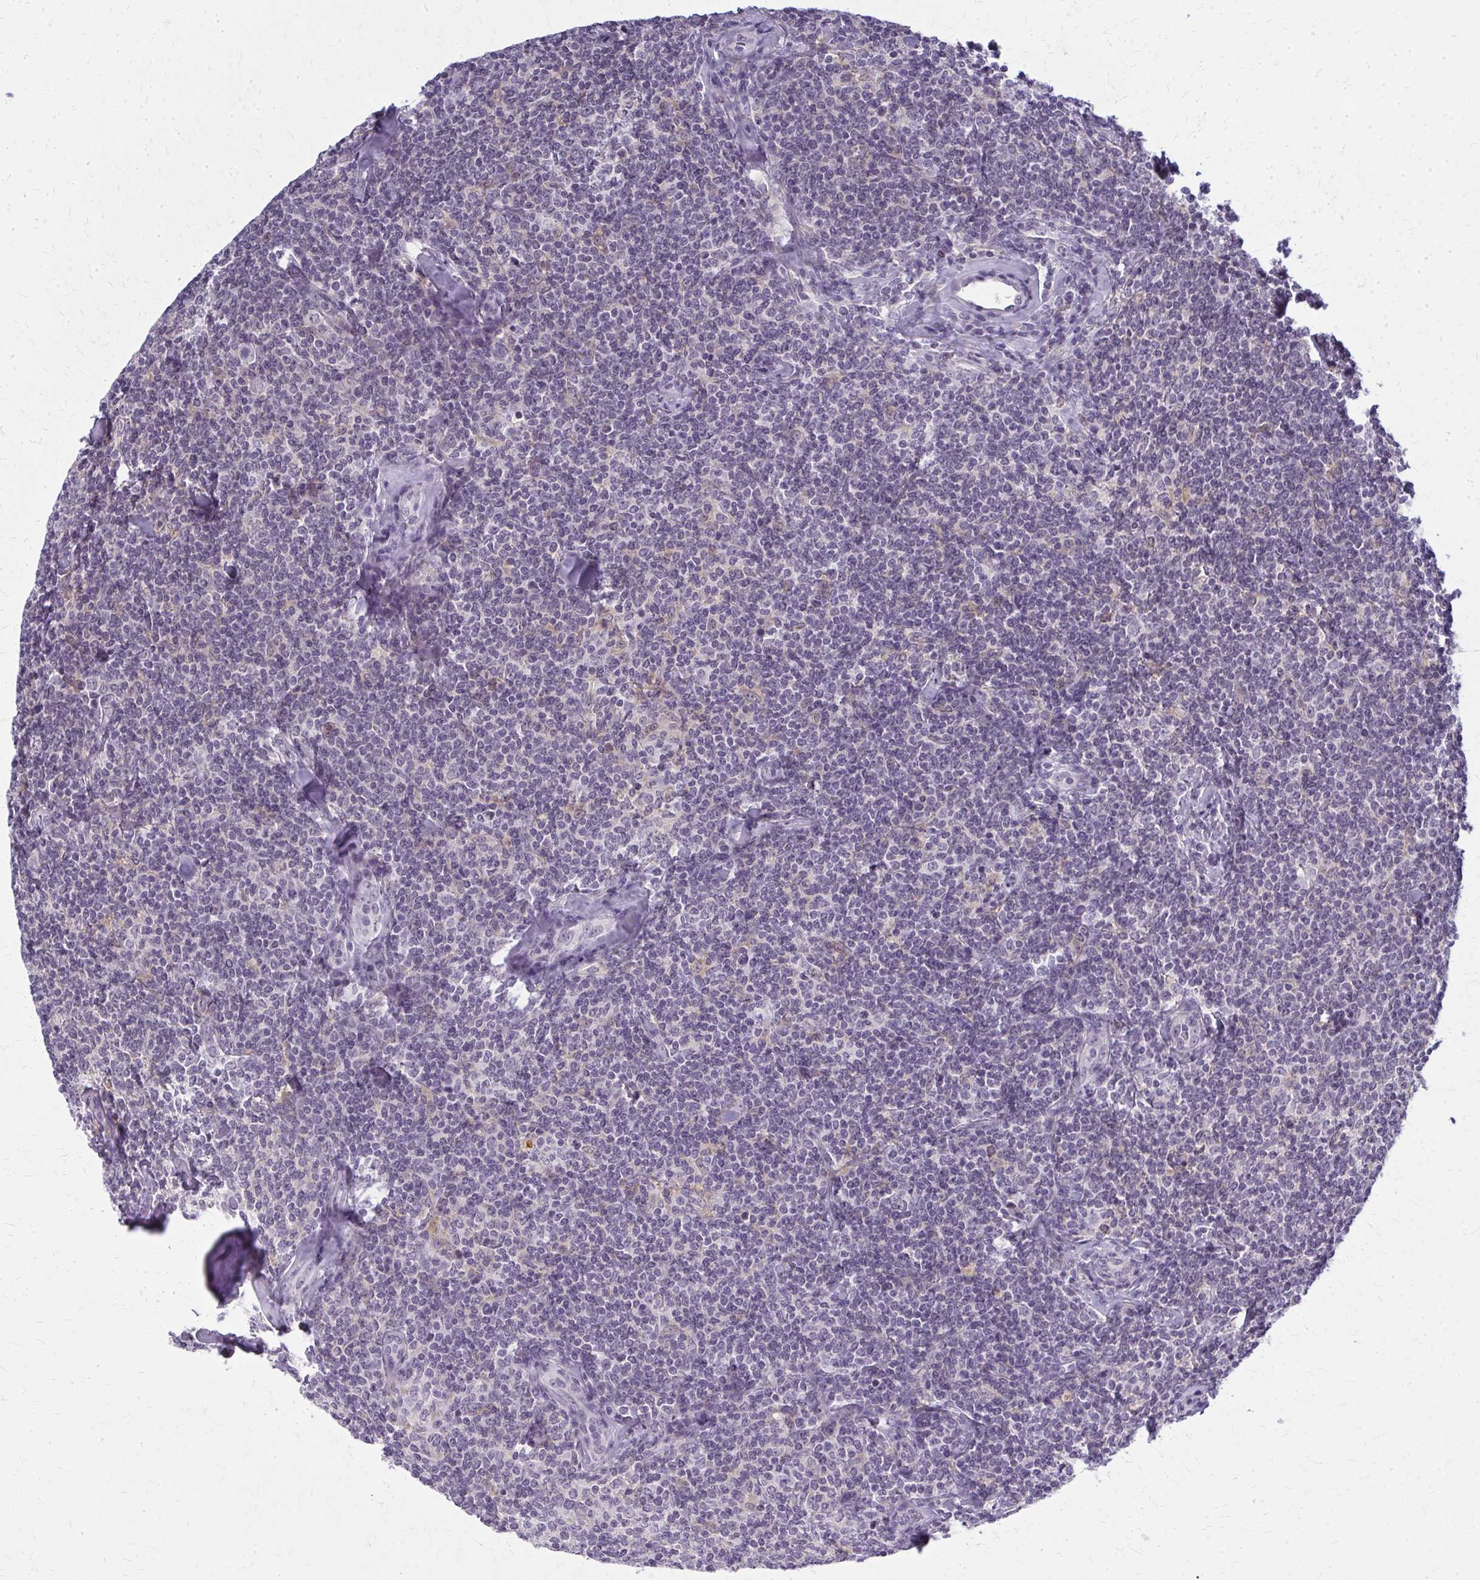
{"staining": {"intensity": "negative", "quantity": "none", "location": "none"}, "tissue": "lymphoma", "cell_type": "Tumor cells", "image_type": "cancer", "snomed": [{"axis": "morphology", "description": "Malignant lymphoma, non-Hodgkin's type, Low grade"}, {"axis": "topography", "description": "Lymph node"}], "caption": "IHC photomicrograph of neoplastic tissue: lymphoma stained with DAB (3,3'-diaminobenzidine) displays no significant protein expression in tumor cells.", "gene": "CASQ2", "patient": {"sex": "female", "age": 56}}